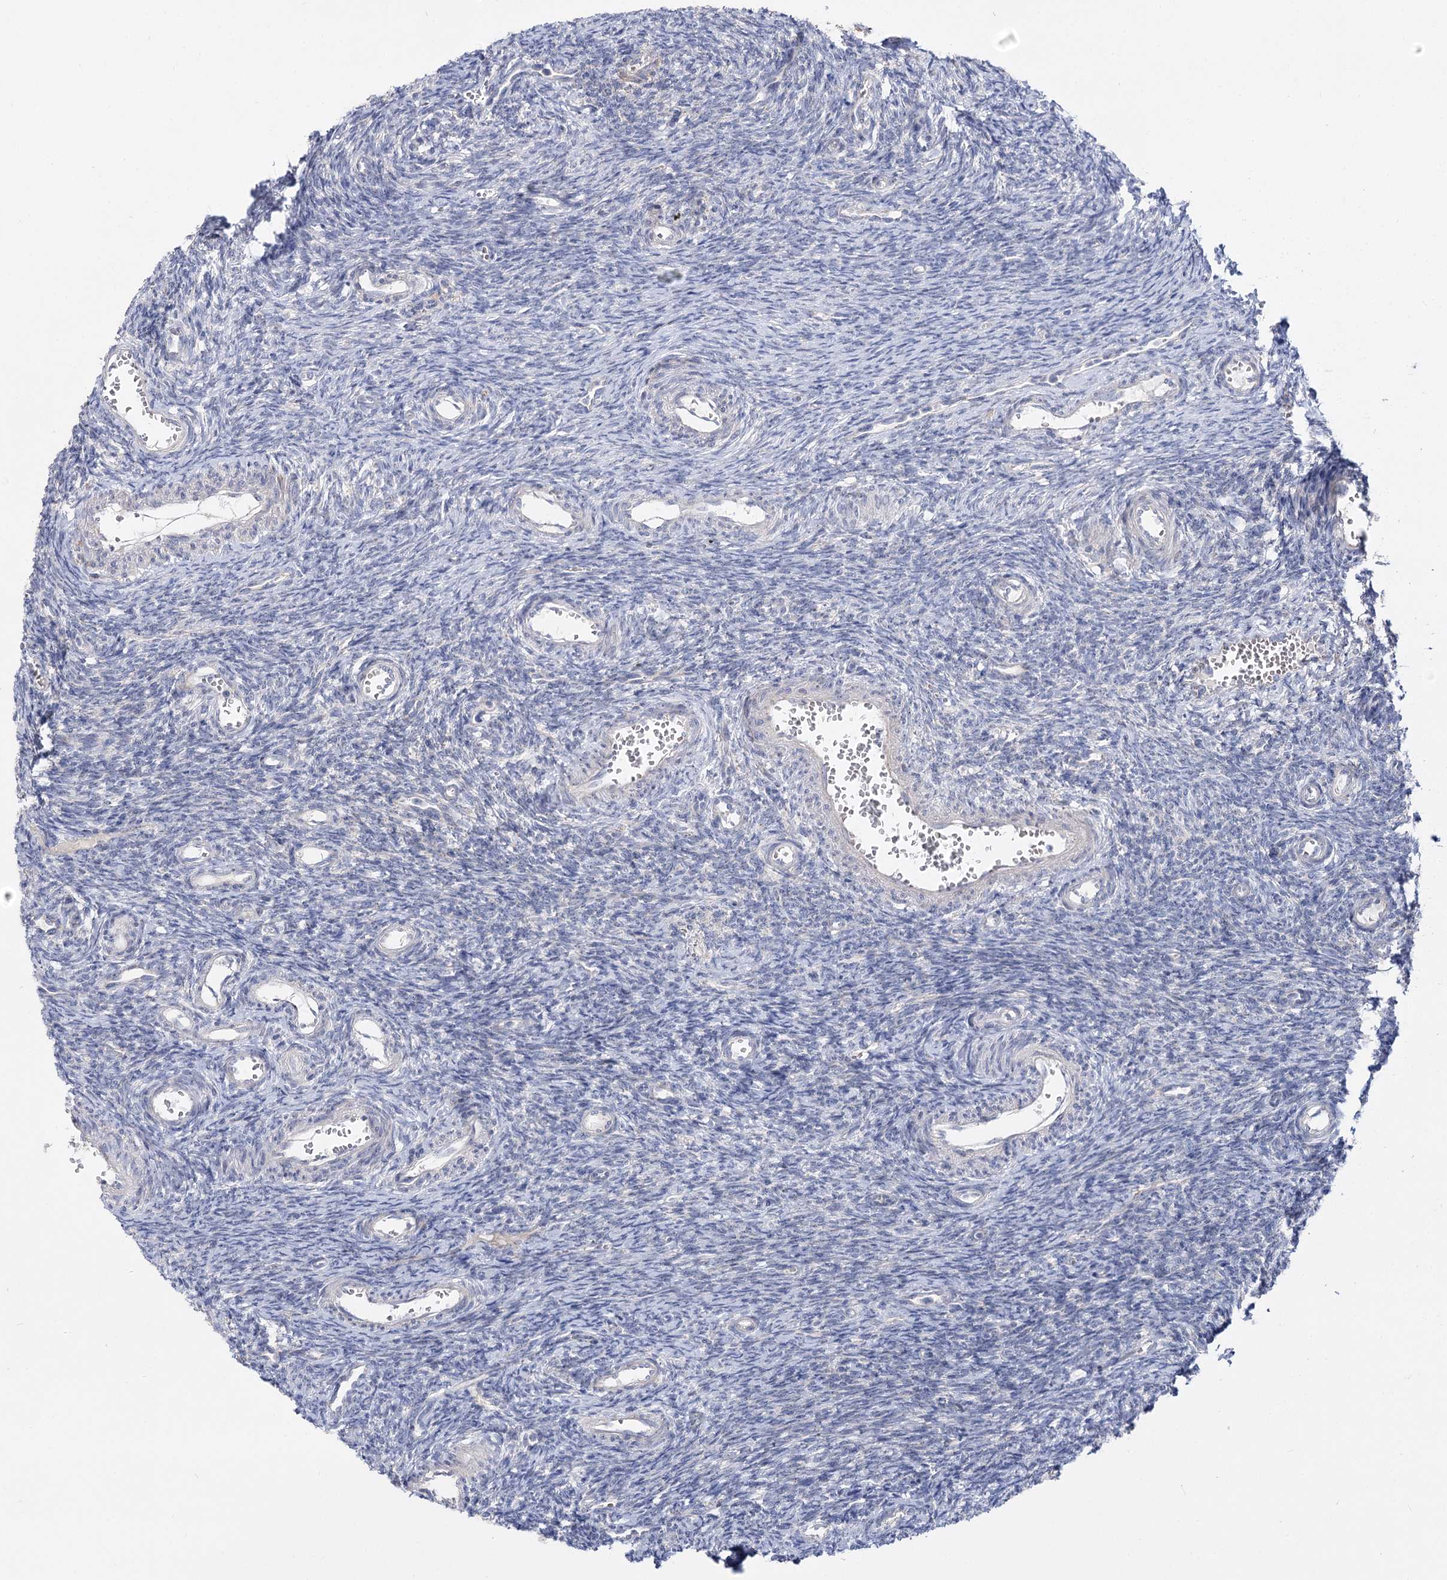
{"staining": {"intensity": "negative", "quantity": "none", "location": "none"}, "tissue": "ovary", "cell_type": "Ovarian stroma cells", "image_type": "normal", "snomed": [{"axis": "morphology", "description": "Normal tissue, NOS"}, {"axis": "topography", "description": "Ovary"}], "caption": "The micrograph reveals no staining of ovarian stroma cells in benign ovary.", "gene": "SUOX", "patient": {"sex": "female", "age": 39}}